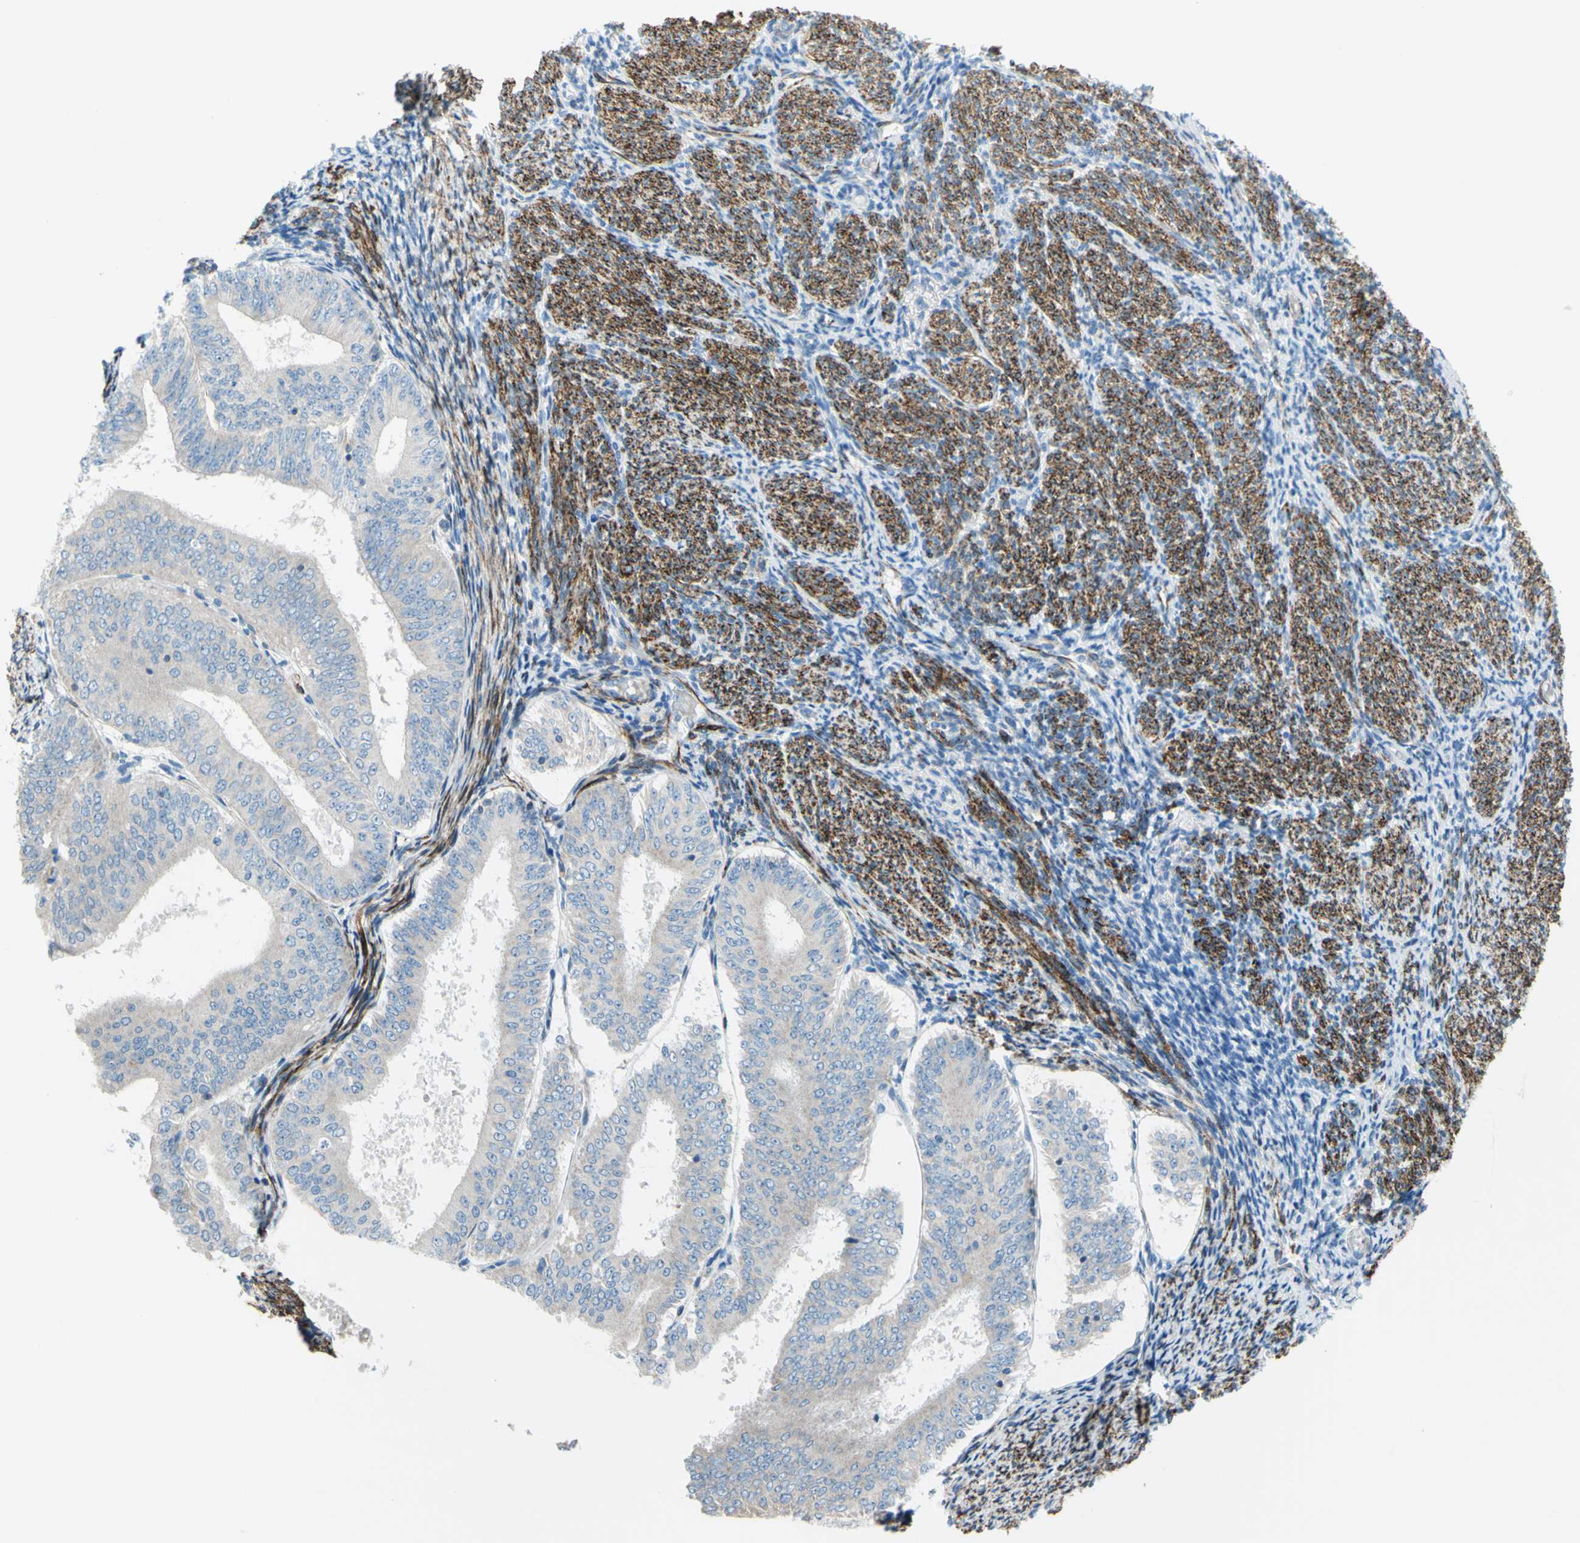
{"staining": {"intensity": "negative", "quantity": "none", "location": "none"}, "tissue": "endometrial cancer", "cell_type": "Tumor cells", "image_type": "cancer", "snomed": [{"axis": "morphology", "description": "Adenocarcinoma, NOS"}, {"axis": "topography", "description": "Endometrium"}], "caption": "DAB (3,3'-diaminobenzidine) immunohistochemical staining of endometrial adenocarcinoma displays no significant staining in tumor cells.", "gene": "PRRG2", "patient": {"sex": "female", "age": 63}}